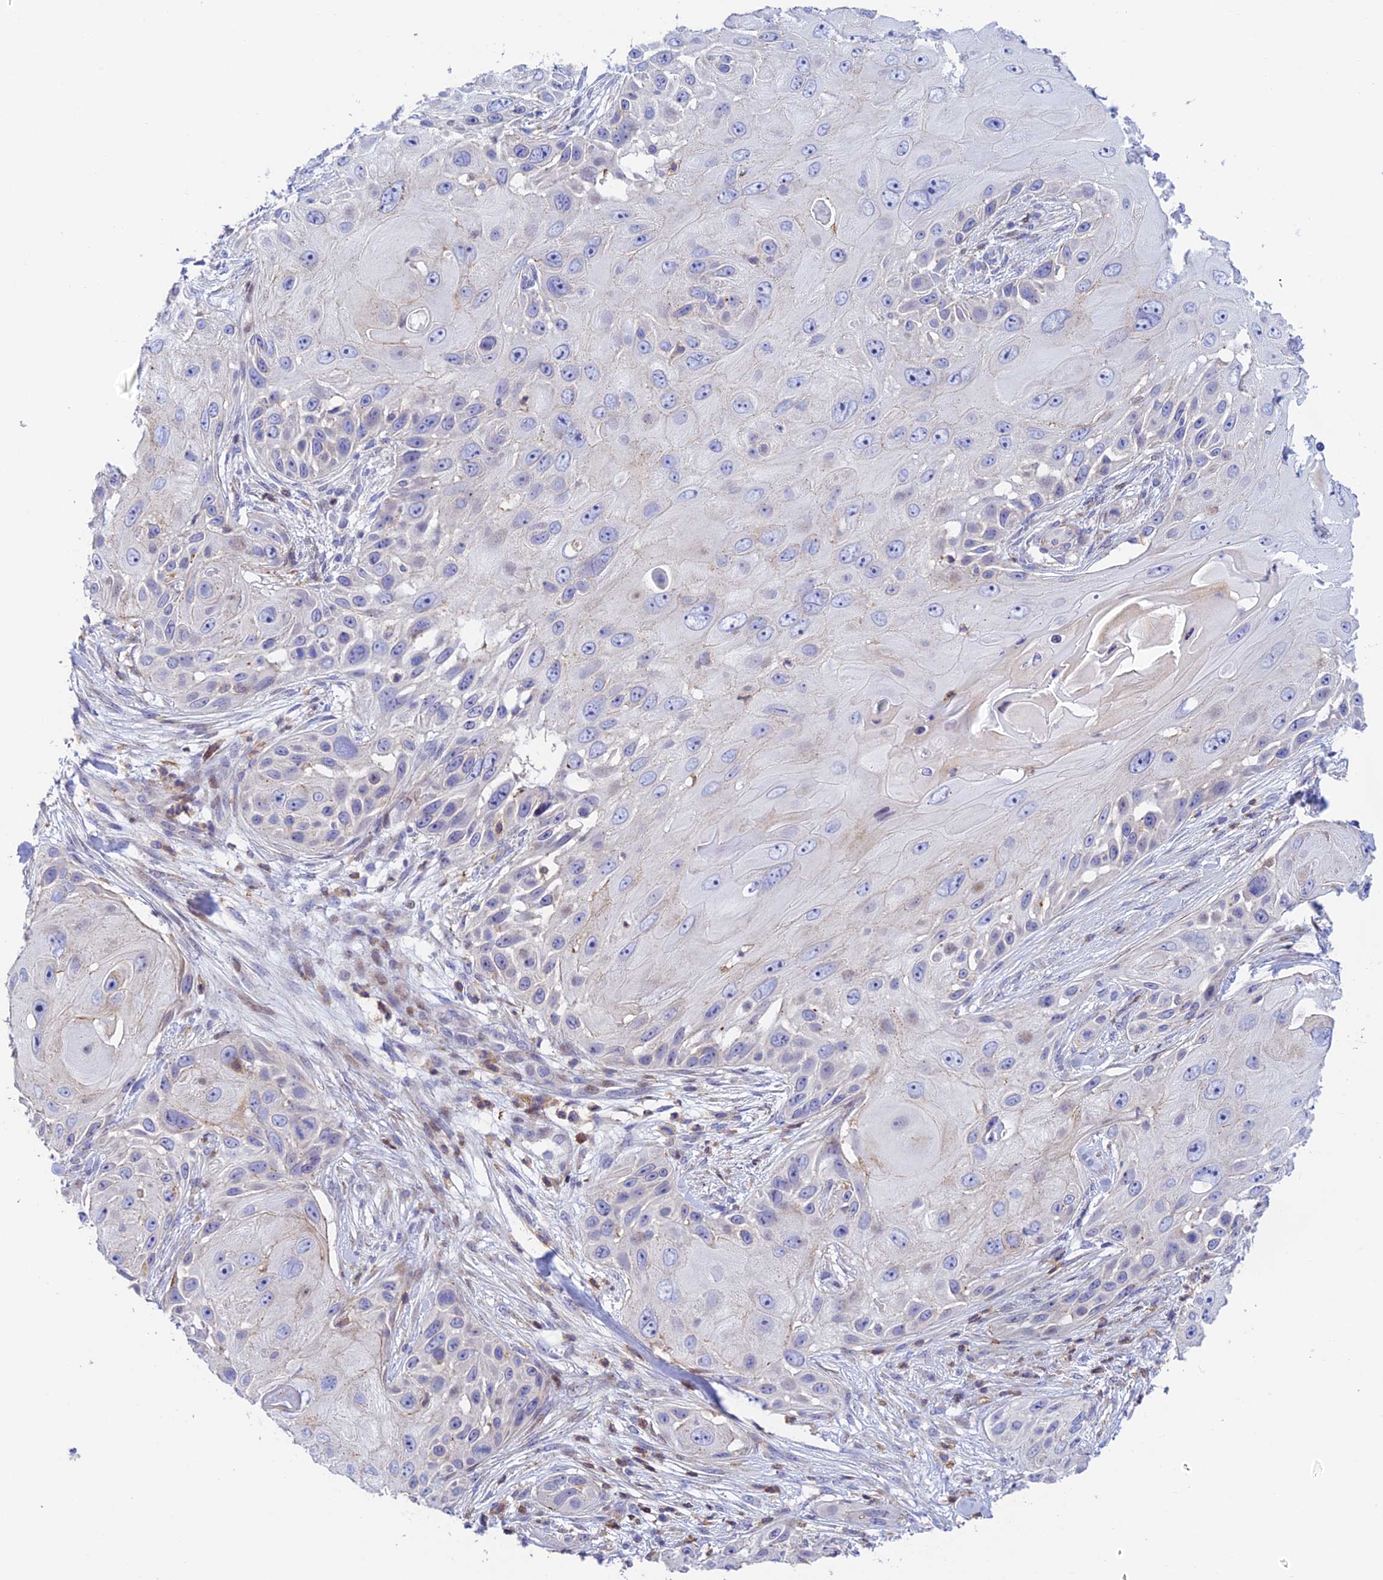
{"staining": {"intensity": "negative", "quantity": "none", "location": "none"}, "tissue": "skin cancer", "cell_type": "Tumor cells", "image_type": "cancer", "snomed": [{"axis": "morphology", "description": "Squamous cell carcinoma, NOS"}, {"axis": "topography", "description": "Skin"}], "caption": "DAB immunohistochemical staining of skin cancer (squamous cell carcinoma) shows no significant staining in tumor cells. (Stains: DAB immunohistochemistry (IHC) with hematoxylin counter stain, Microscopy: brightfield microscopy at high magnification).", "gene": "PRIM1", "patient": {"sex": "female", "age": 44}}